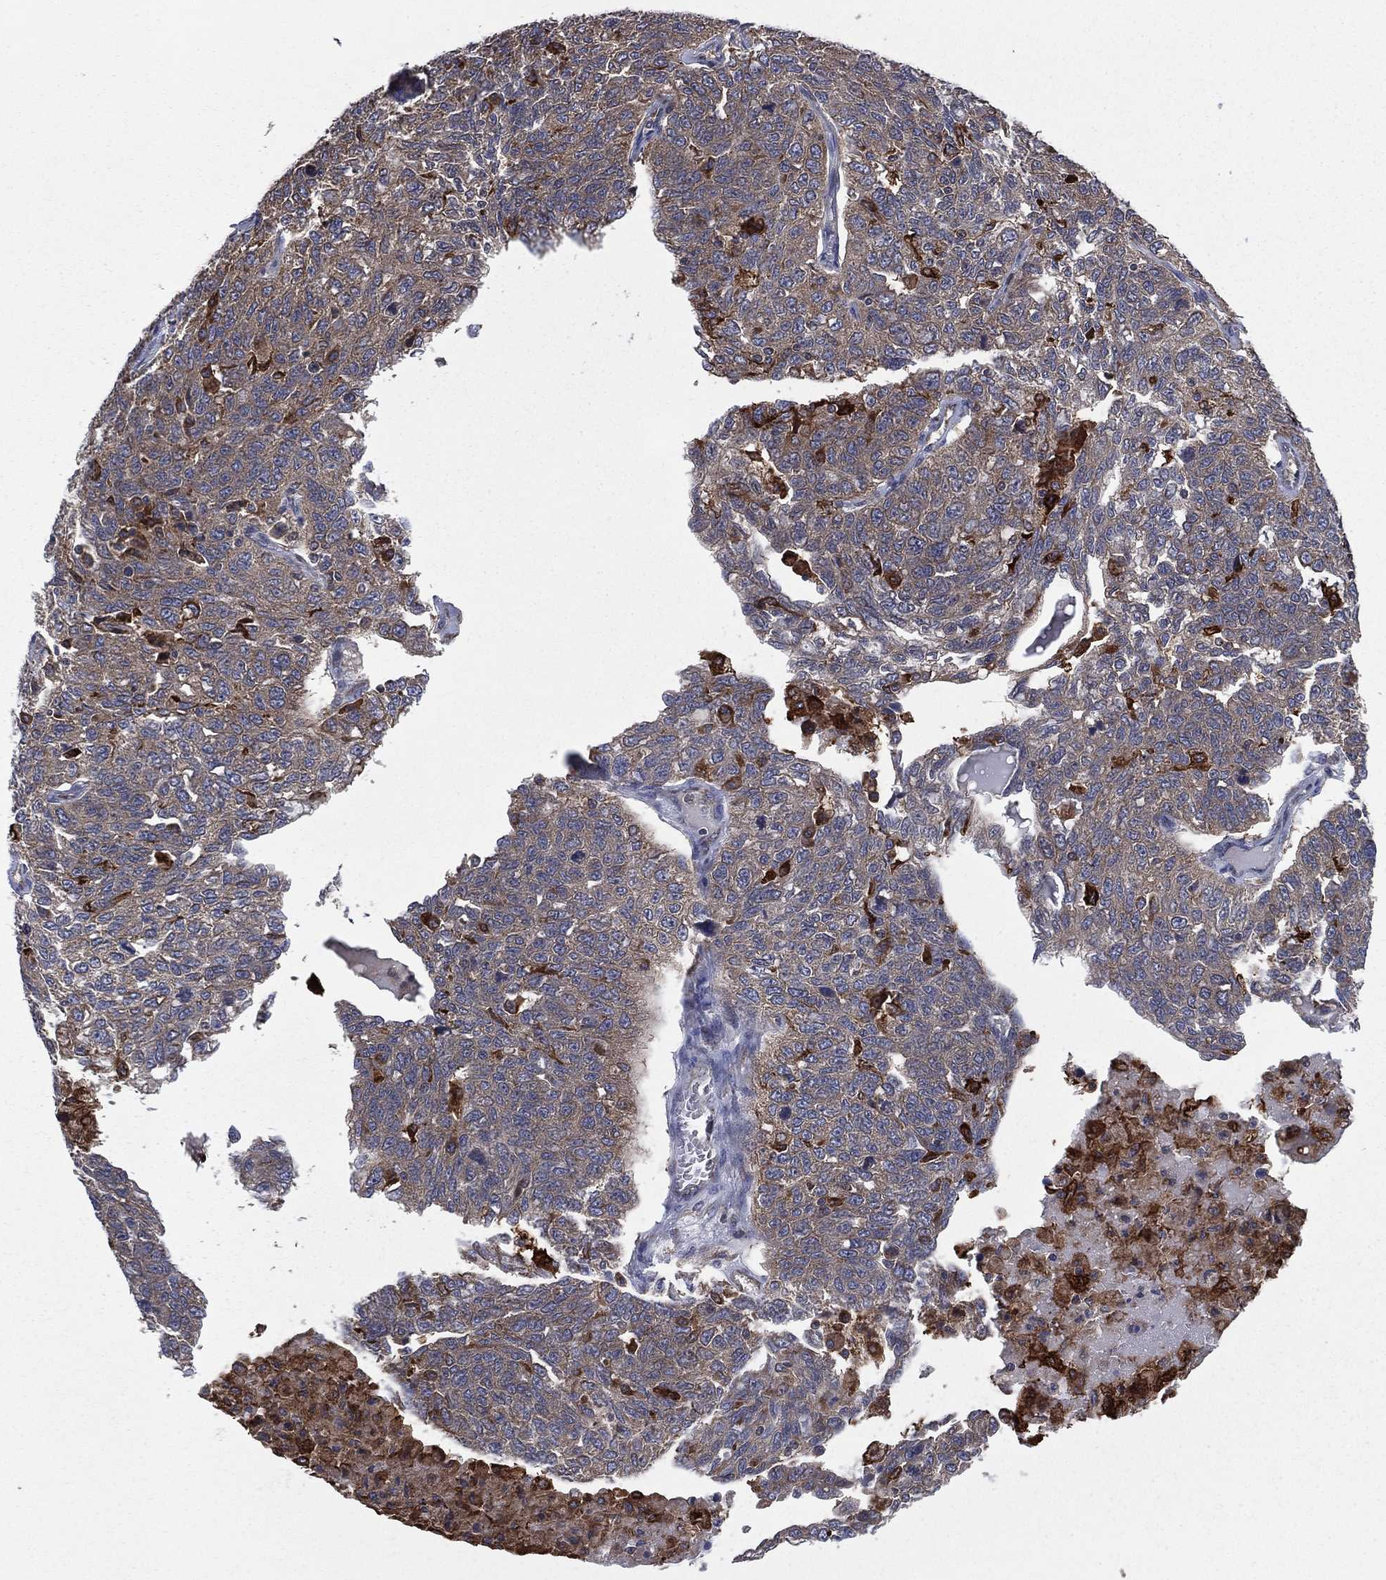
{"staining": {"intensity": "weak", "quantity": "25%-75%", "location": "cytoplasmic/membranous"}, "tissue": "ovarian cancer", "cell_type": "Tumor cells", "image_type": "cancer", "snomed": [{"axis": "morphology", "description": "Cystadenocarcinoma, serous, NOS"}, {"axis": "topography", "description": "Ovary"}], "caption": "DAB immunohistochemical staining of human ovarian cancer displays weak cytoplasmic/membranous protein staining in about 25%-75% of tumor cells.", "gene": "C2orf76", "patient": {"sex": "female", "age": 71}}